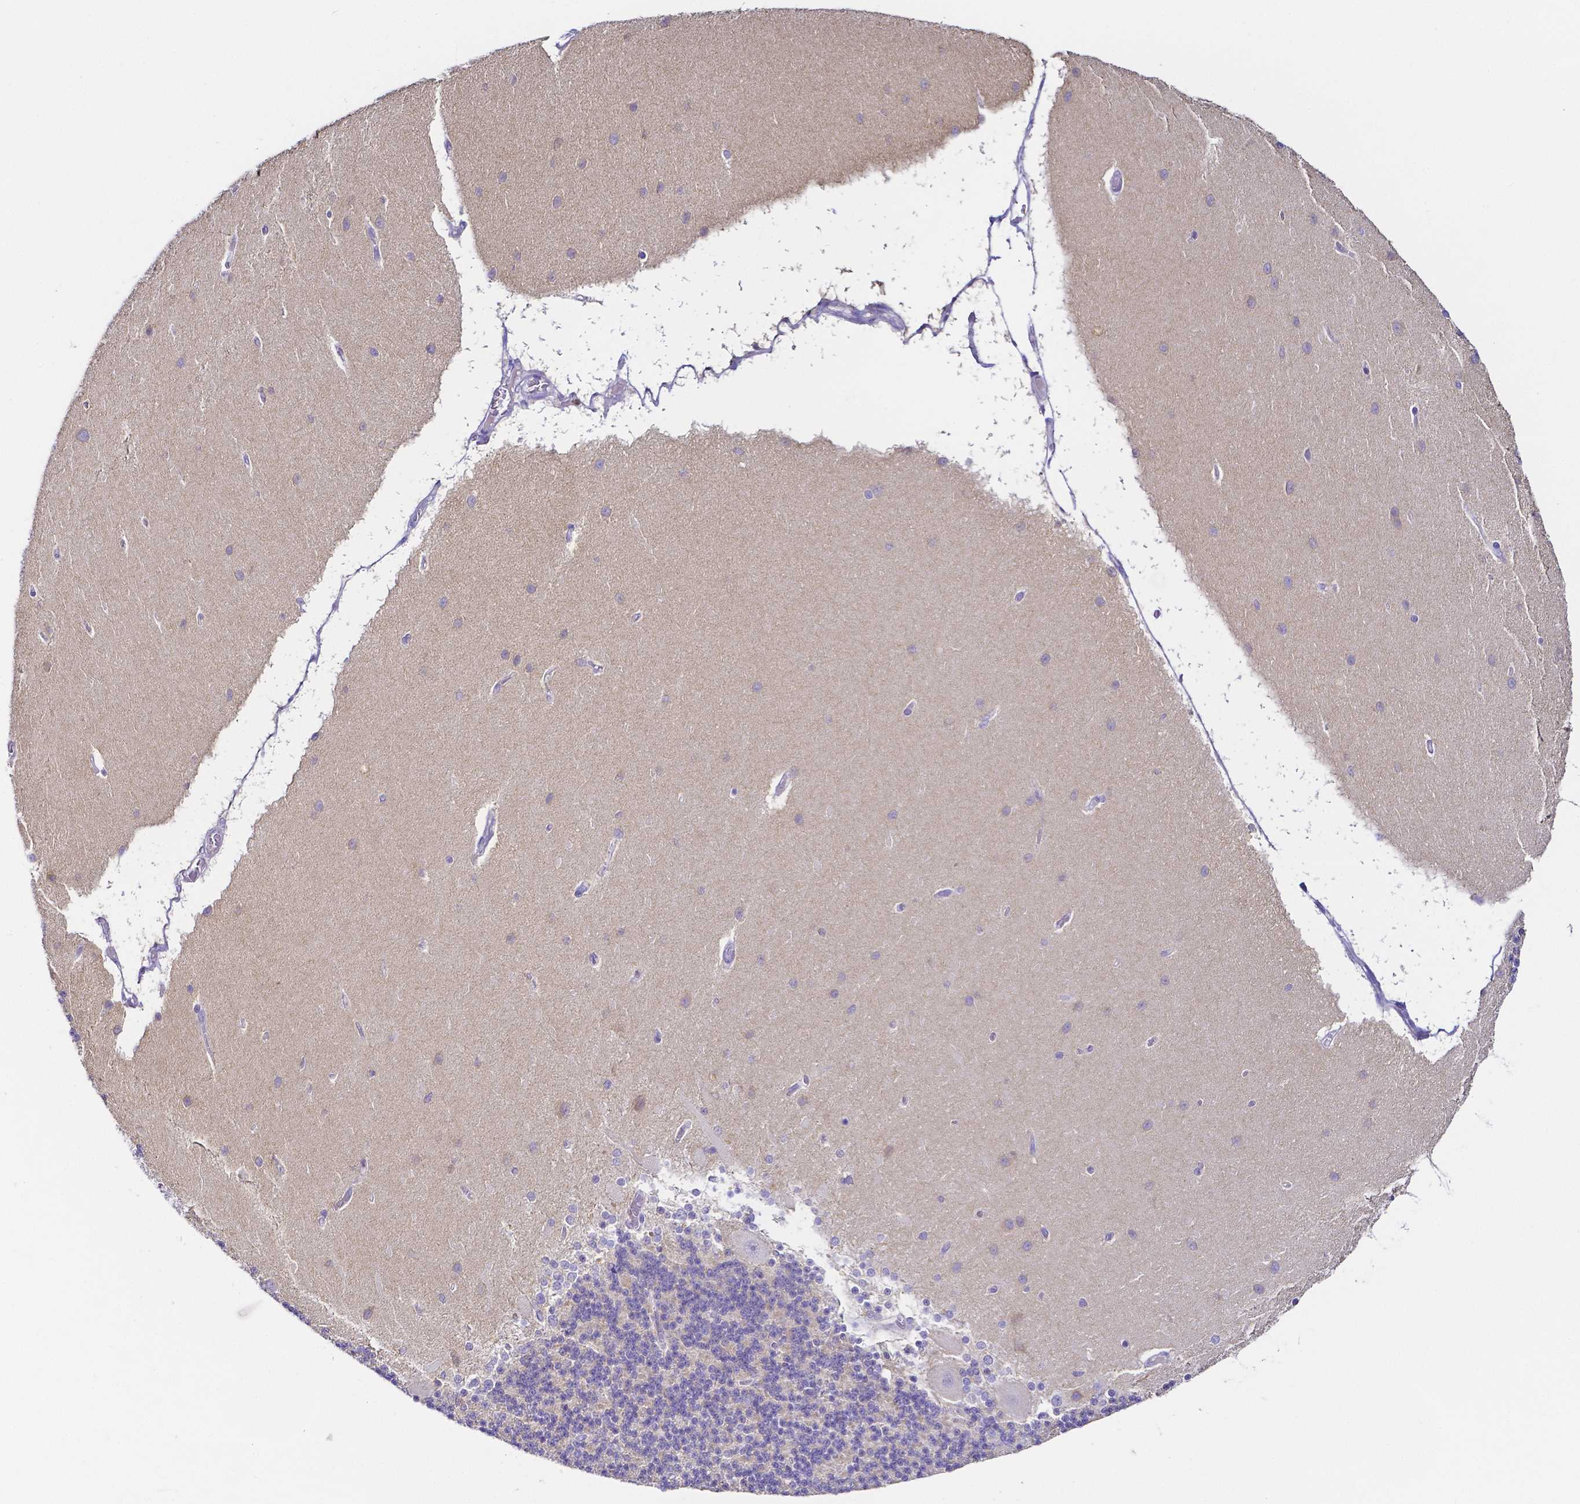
{"staining": {"intensity": "negative", "quantity": "none", "location": "none"}, "tissue": "cerebellum", "cell_type": "Cells in granular layer", "image_type": "normal", "snomed": [{"axis": "morphology", "description": "Normal tissue, NOS"}, {"axis": "topography", "description": "Cerebellum"}], "caption": "A histopathology image of human cerebellum is negative for staining in cells in granular layer.", "gene": "PKP3", "patient": {"sex": "female", "age": 54}}